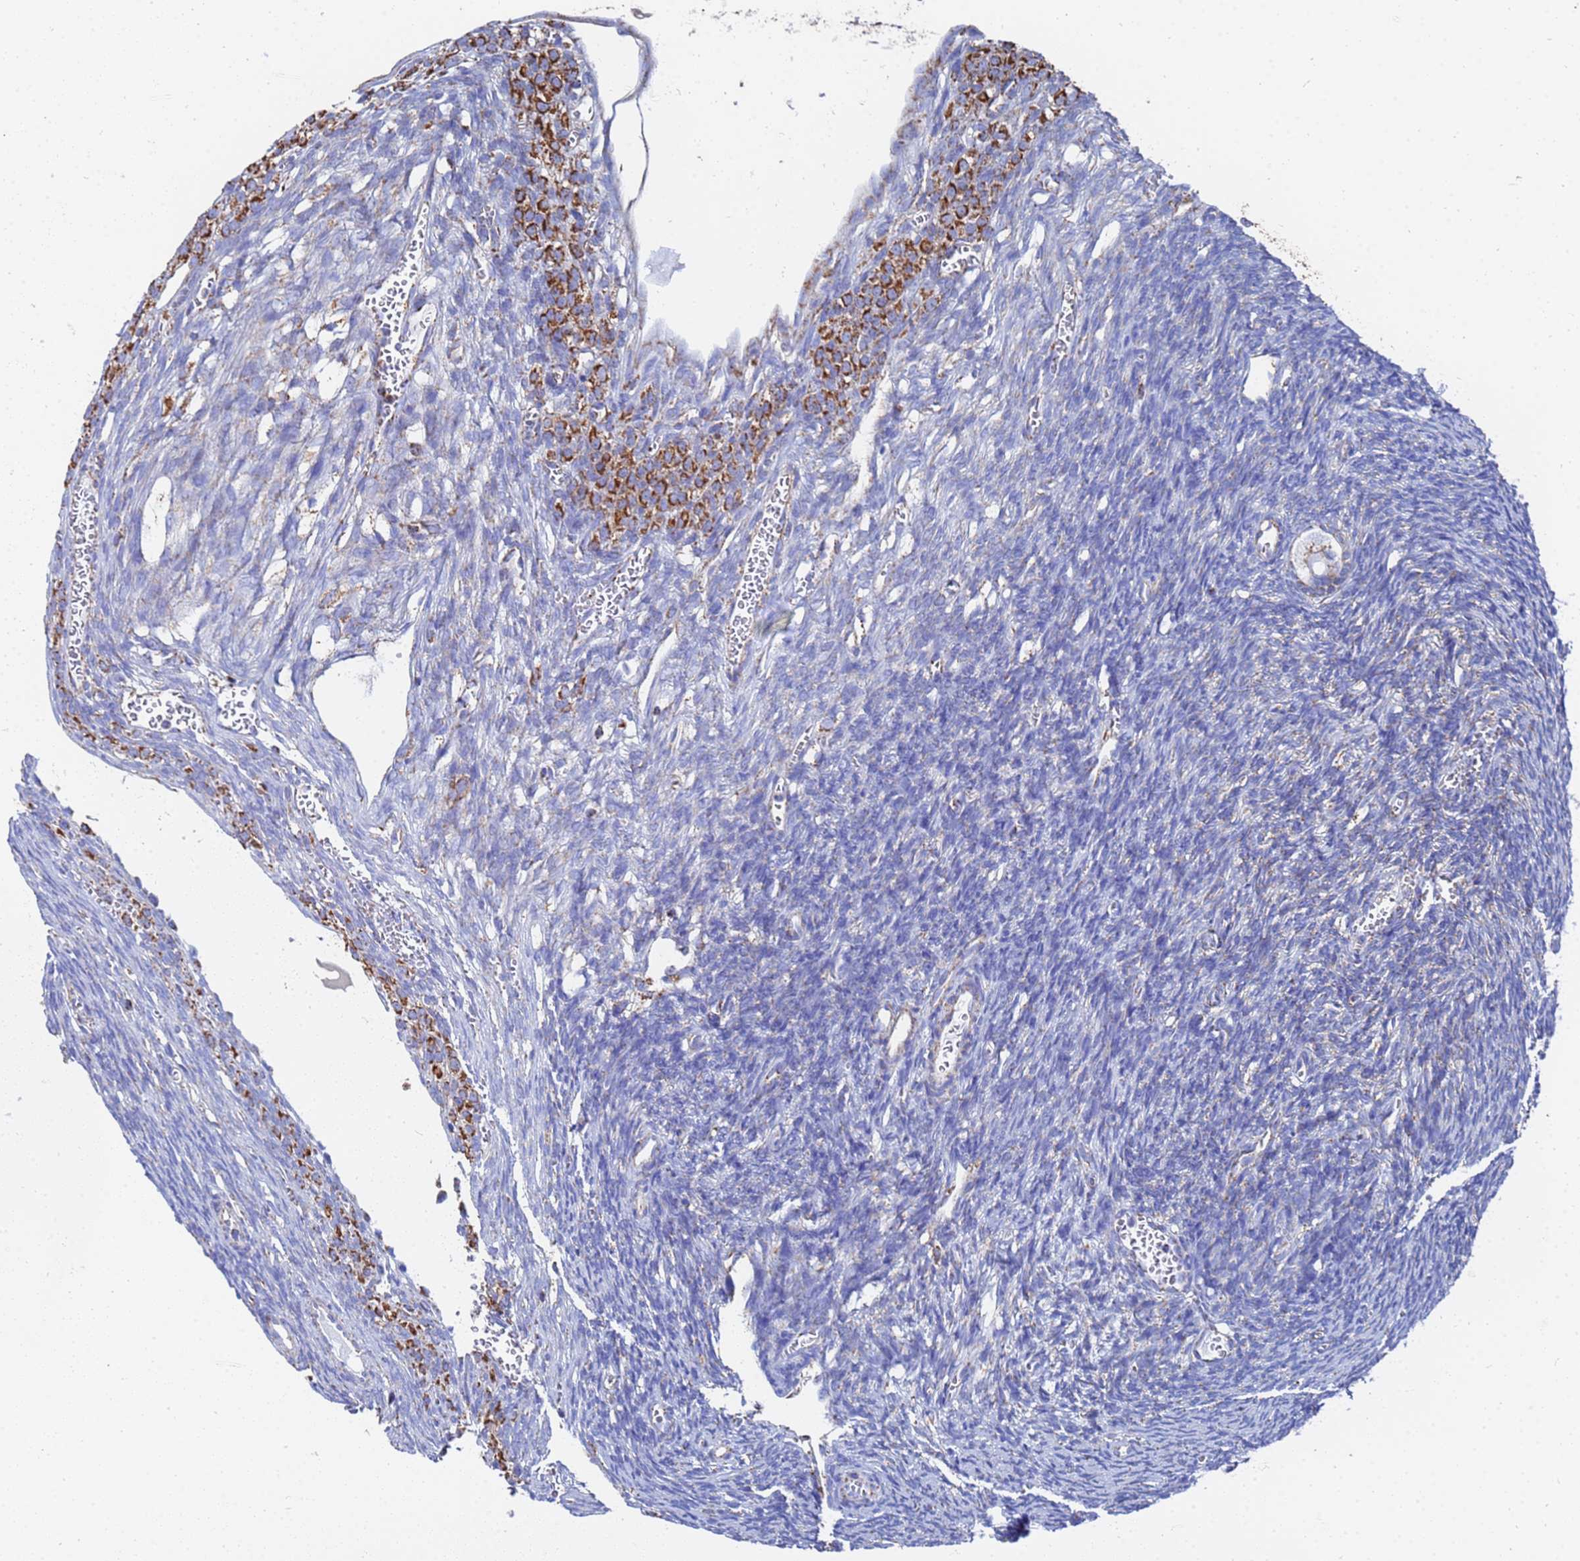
{"staining": {"intensity": "moderate", "quantity": ">75%", "location": "cytoplasmic/membranous"}, "tissue": "ovary", "cell_type": "Follicle cells", "image_type": "normal", "snomed": [{"axis": "morphology", "description": "Normal tissue, NOS"}, {"axis": "topography", "description": "Ovary"}], "caption": "Protein expression analysis of normal ovary demonstrates moderate cytoplasmic/membranous positivity in about >75% of follicle cells. (DAB = brown stain, brightfield microscopy at high magnification).", "gene": "GLUD1", "patient": {"sex": "female", "age": 39}}